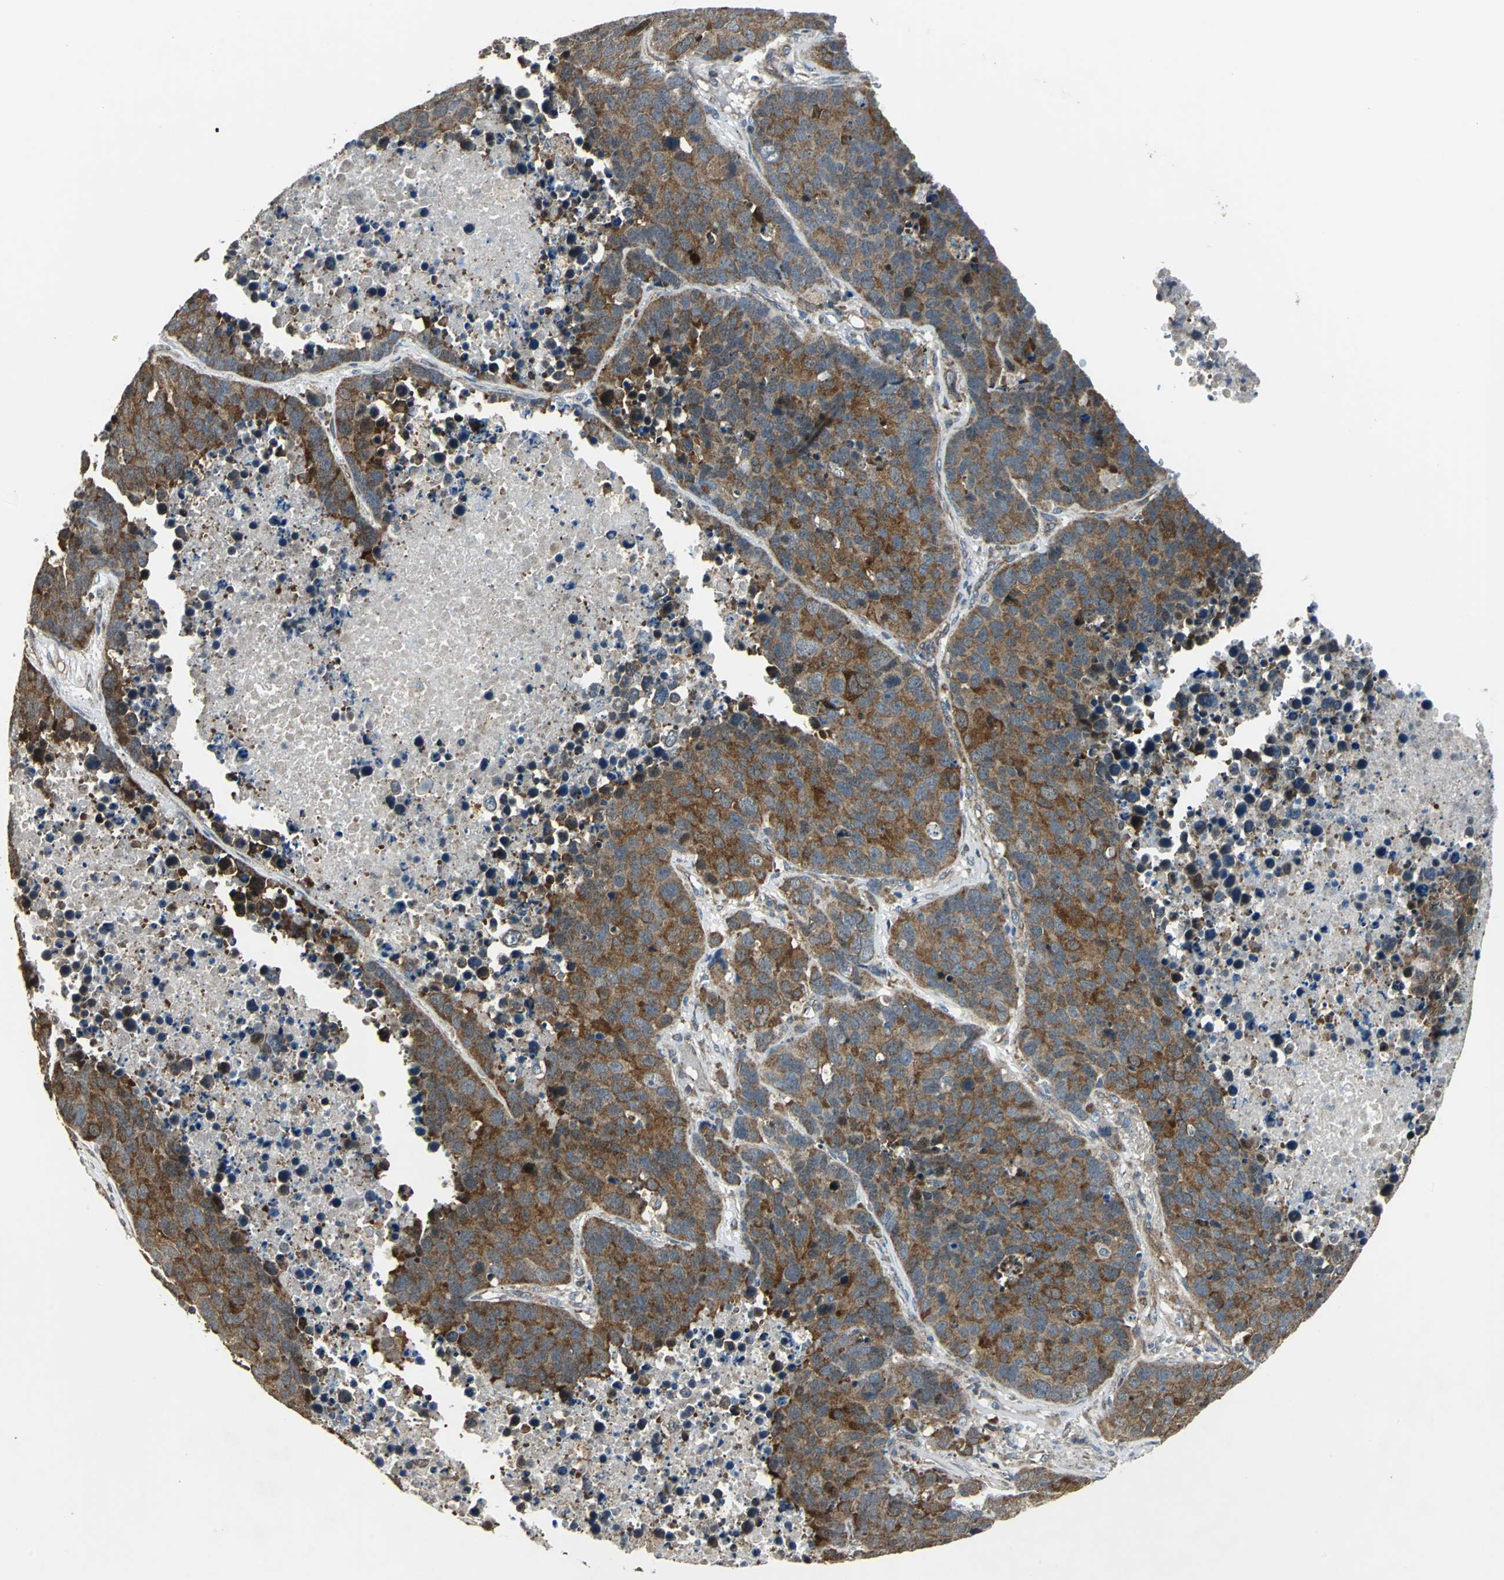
{"staining": {"intensity": "strong", "quantity": ">75%", "location": "cytoplasmic/membranous"}, "tissue": "carcinoid", "cell_type": "Tumor cells", "image_type": "cancer", "snomed": [{"axis": "morphology", "description": "Carcinoid, malignant, NOS"}, {"axis": "topography", "description": "Lung"}], "caption": "This photomicrograph demonstrates immunohistochemistry (IHC) staining of carcinoid (malignant), with high strong cytoplasmic/membranous positivity in approximately >75% of tumor cells.", "gene": "DNAJB4", "patient": {"sex": "male", "age": 60}}